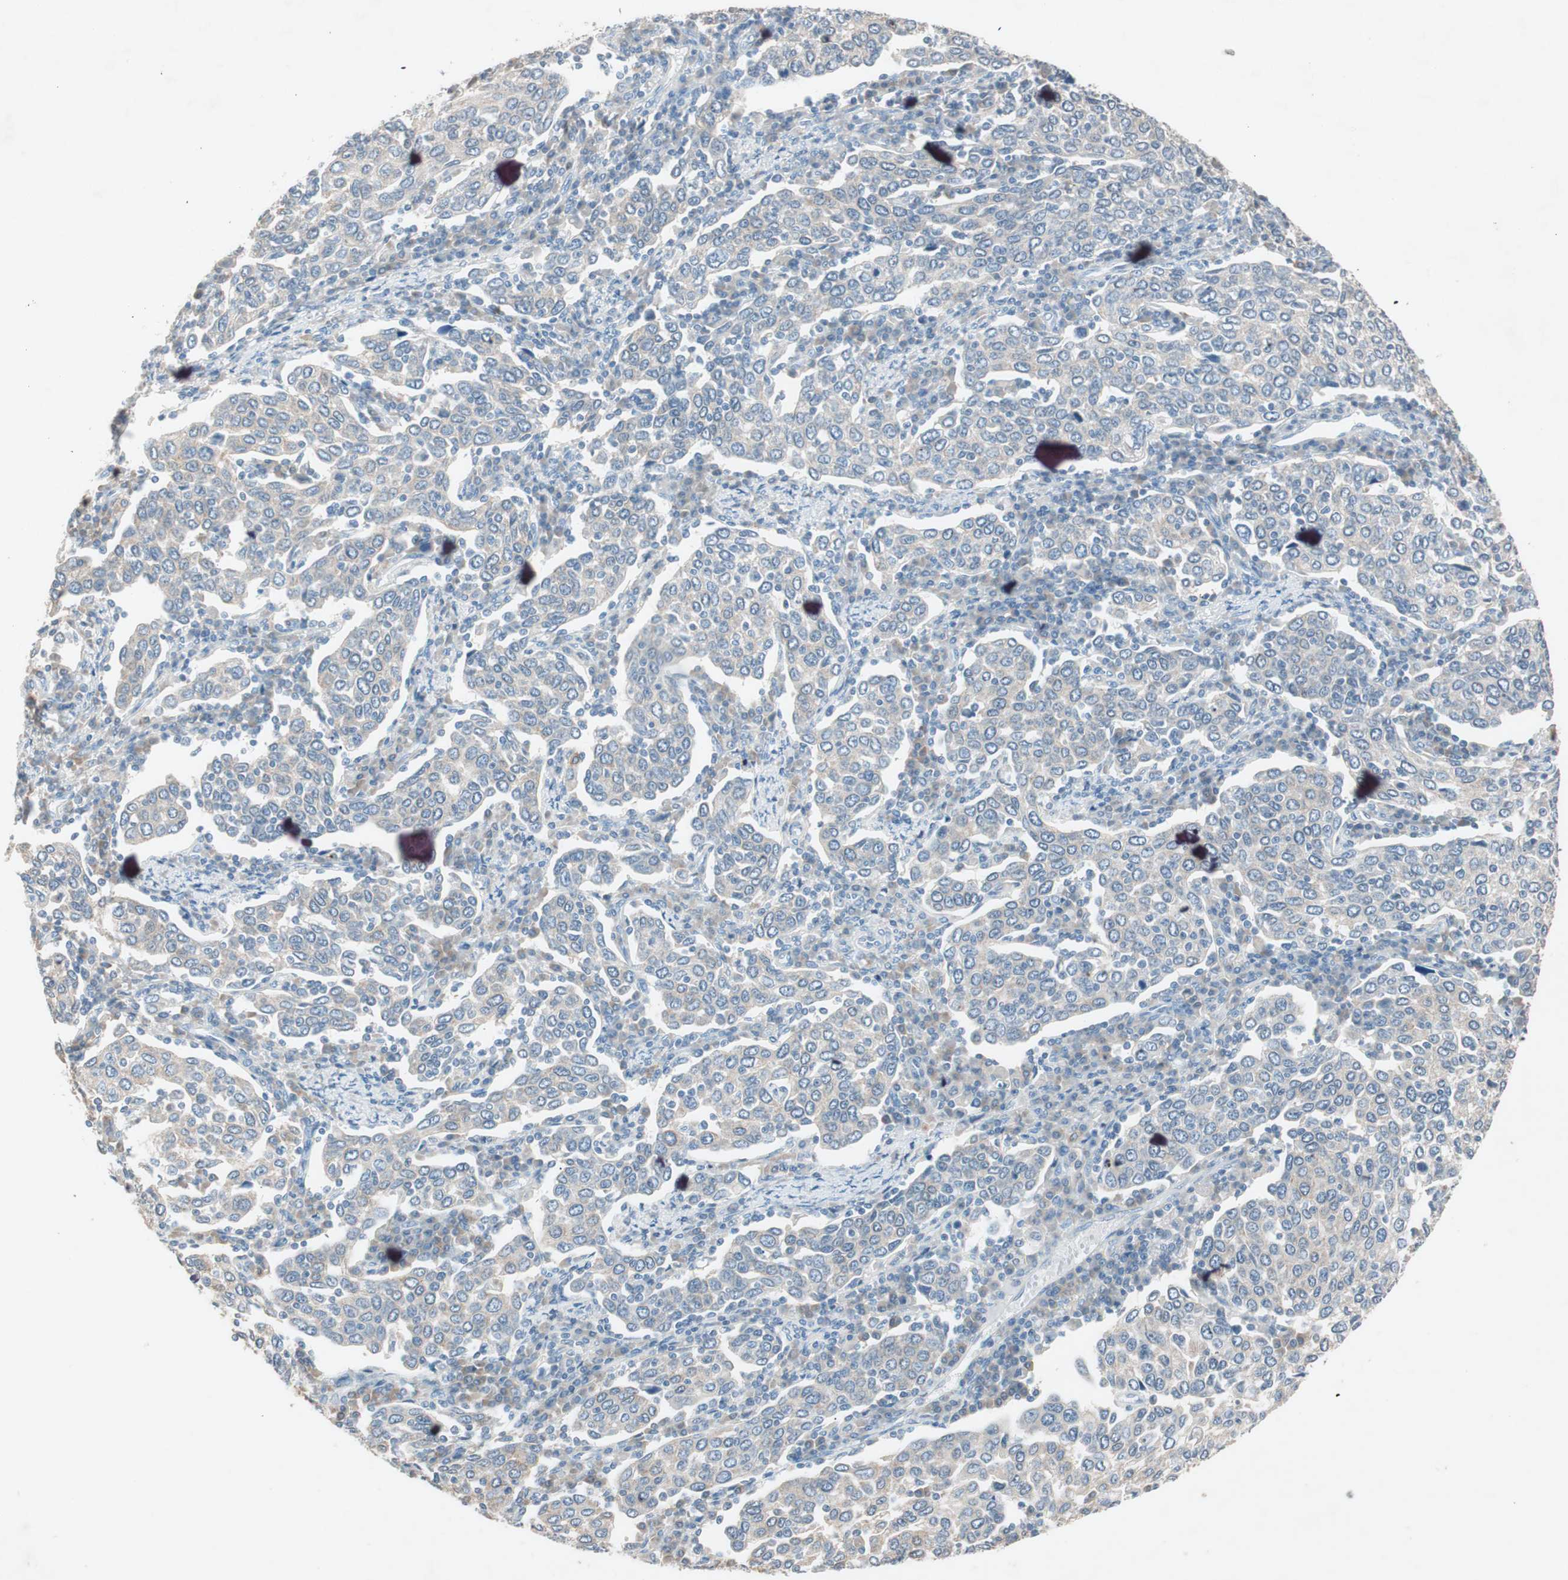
{"staining": {"intensity": "weak", "quantity": "25%-75%", "location": "cytoplasmic/membranous"}, "tissue": "cervical cancer", "cell_type": "Tumor cells", "image_type": "cancer", "snomed": [{"axis": "morphology", "description": "Squamous cell carcinoma, NOS"}, {"axis": "topography", "description": "Cervix"}], "caption": "Immunohistochemical staining of human squamous cell carcinoma (cervical) exhibits low levels of weak cytoplasmic/membranous staining in approximately 25%-75% of tumor cells. Nuclei are stained in blue.", "gene": "KHK", "patient": {"sex": "female", "age": 40}}